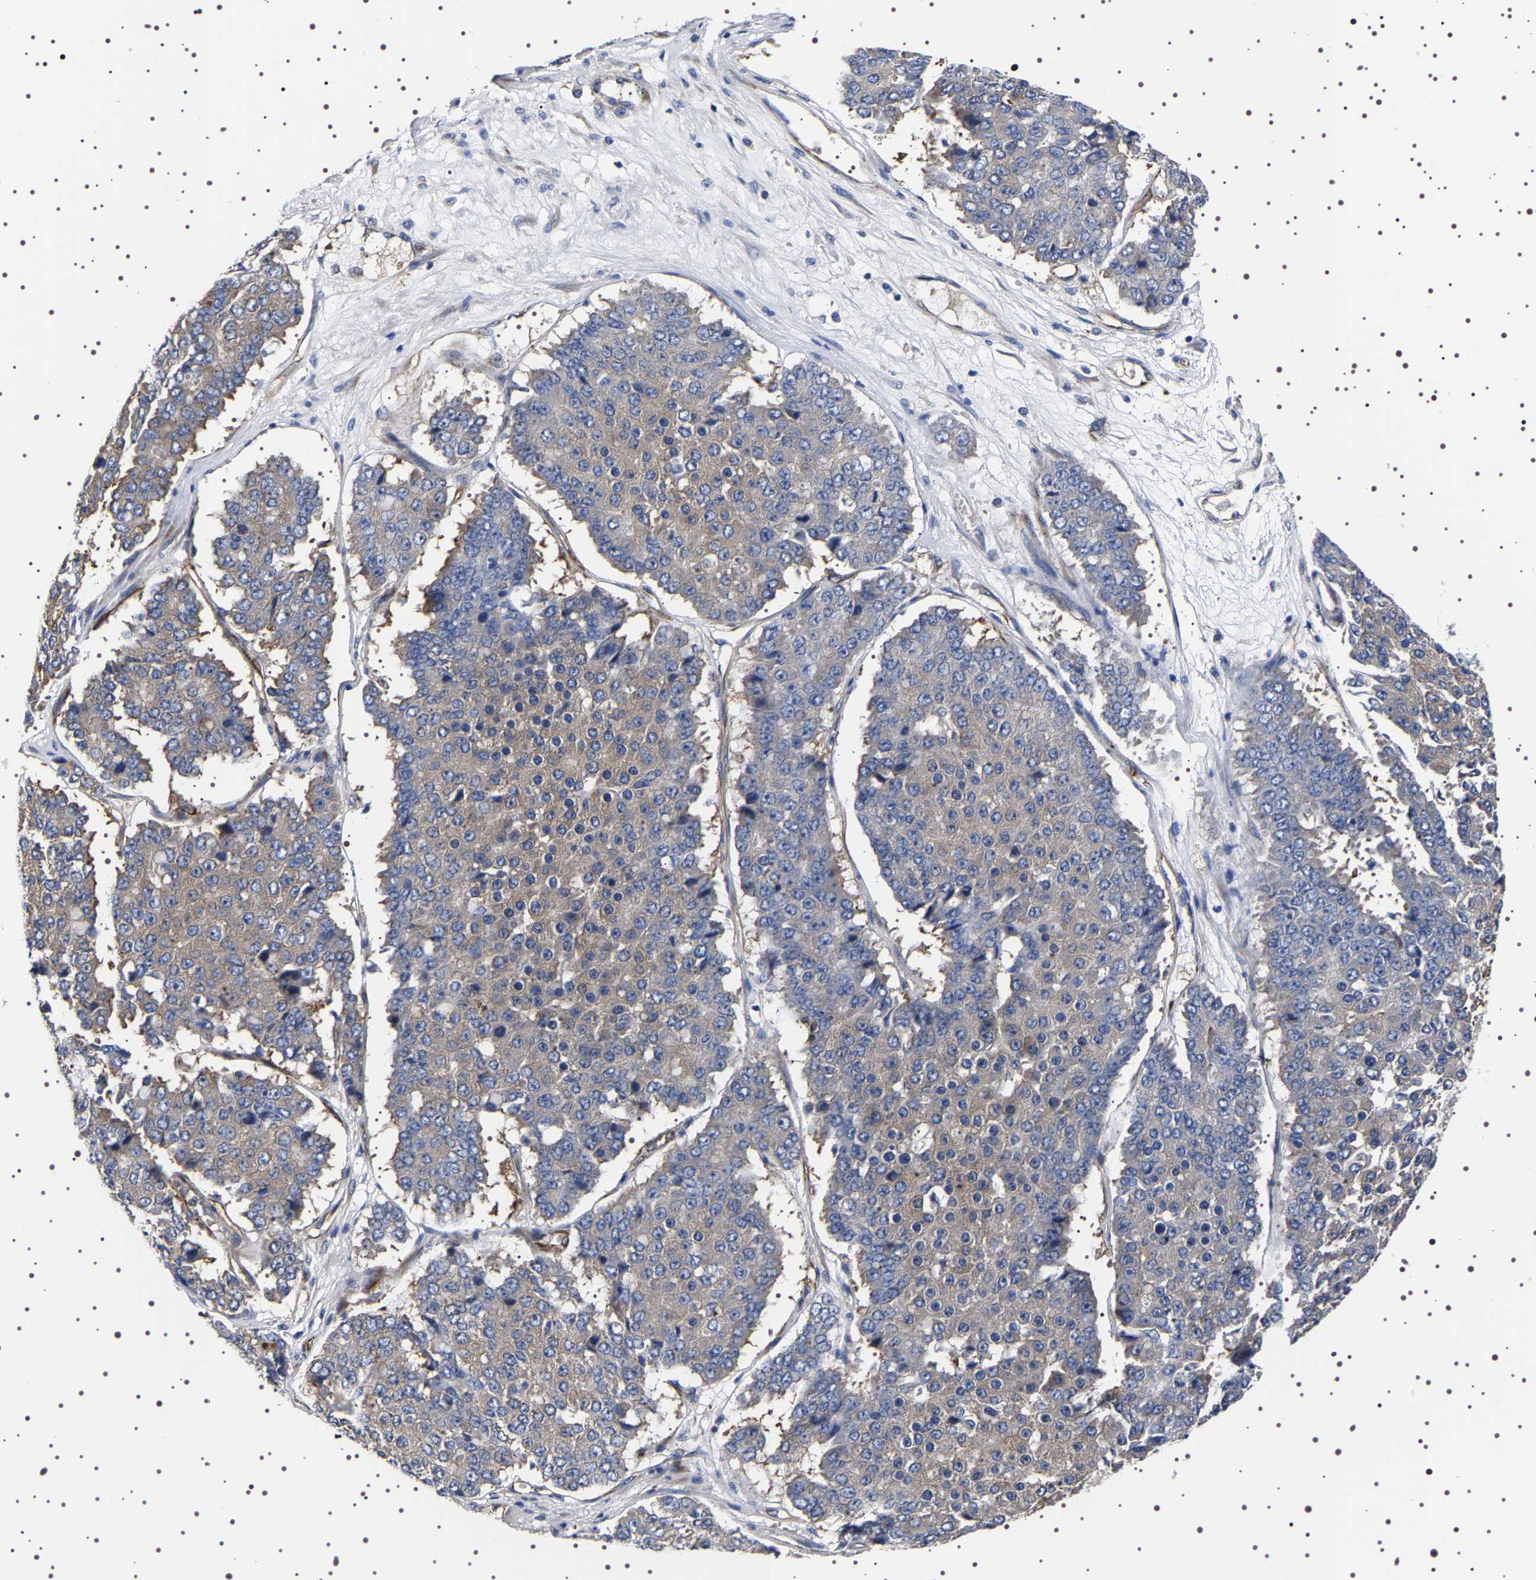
{"staining": {"intensity": "weak", "quantity": "<25%", "location": "cytoplasmic/membranous"}, "tissue": "pancreatic cancer", "cell_type": "Tumor cells", "image_type": "cancer", "snomed": [{"axis": "morphology", "description": "Adenocarcinoma, NOS"}, {"axis": "topography", "description": "Pancreas"}], "caption": "Immunohistochemistry (IHC) of human adenocarcinoma (pancreatic) shows no expression in tumor cells.", "gene": "DARS1", "patient": {"sex": "male", "age": 50}}